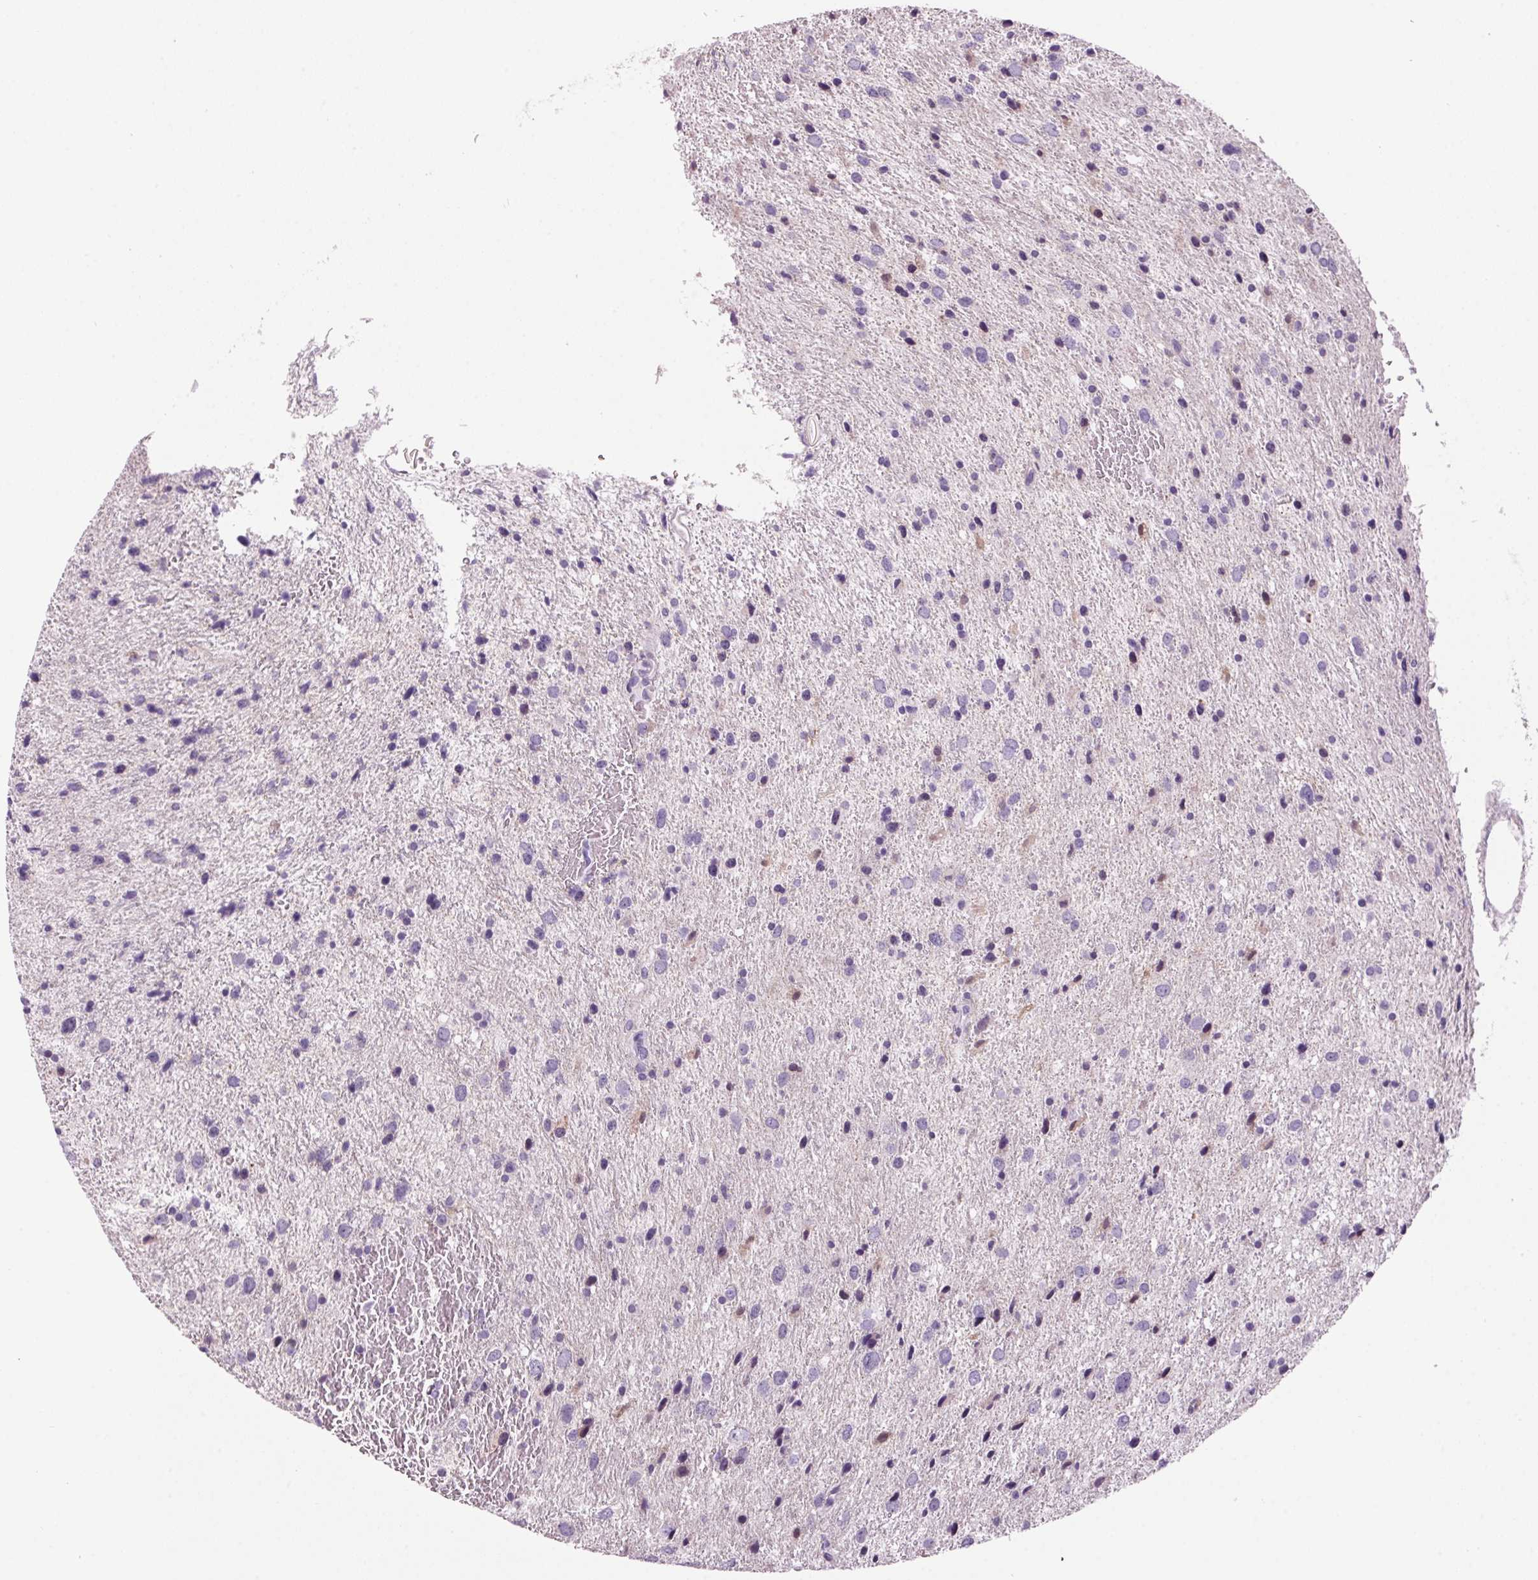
{"staining": {"intensity": "negative", "quantity": "none", "location": "none"}, "tissue": "glioma", "cell_type": "Tumor cells", "image_type": "cancer", "snomed": [{"axis": "morphology", "description": "Glioma, malignant, Low grade"}, {"axis": "topography", "description": "Brain"}], "caption": "Micrograph shows no significant protein staining in tumor cells of low-grade glioma (malignant).", "gene": "PPP1R1A", "patient": {"sex": "female", "age": 55}}